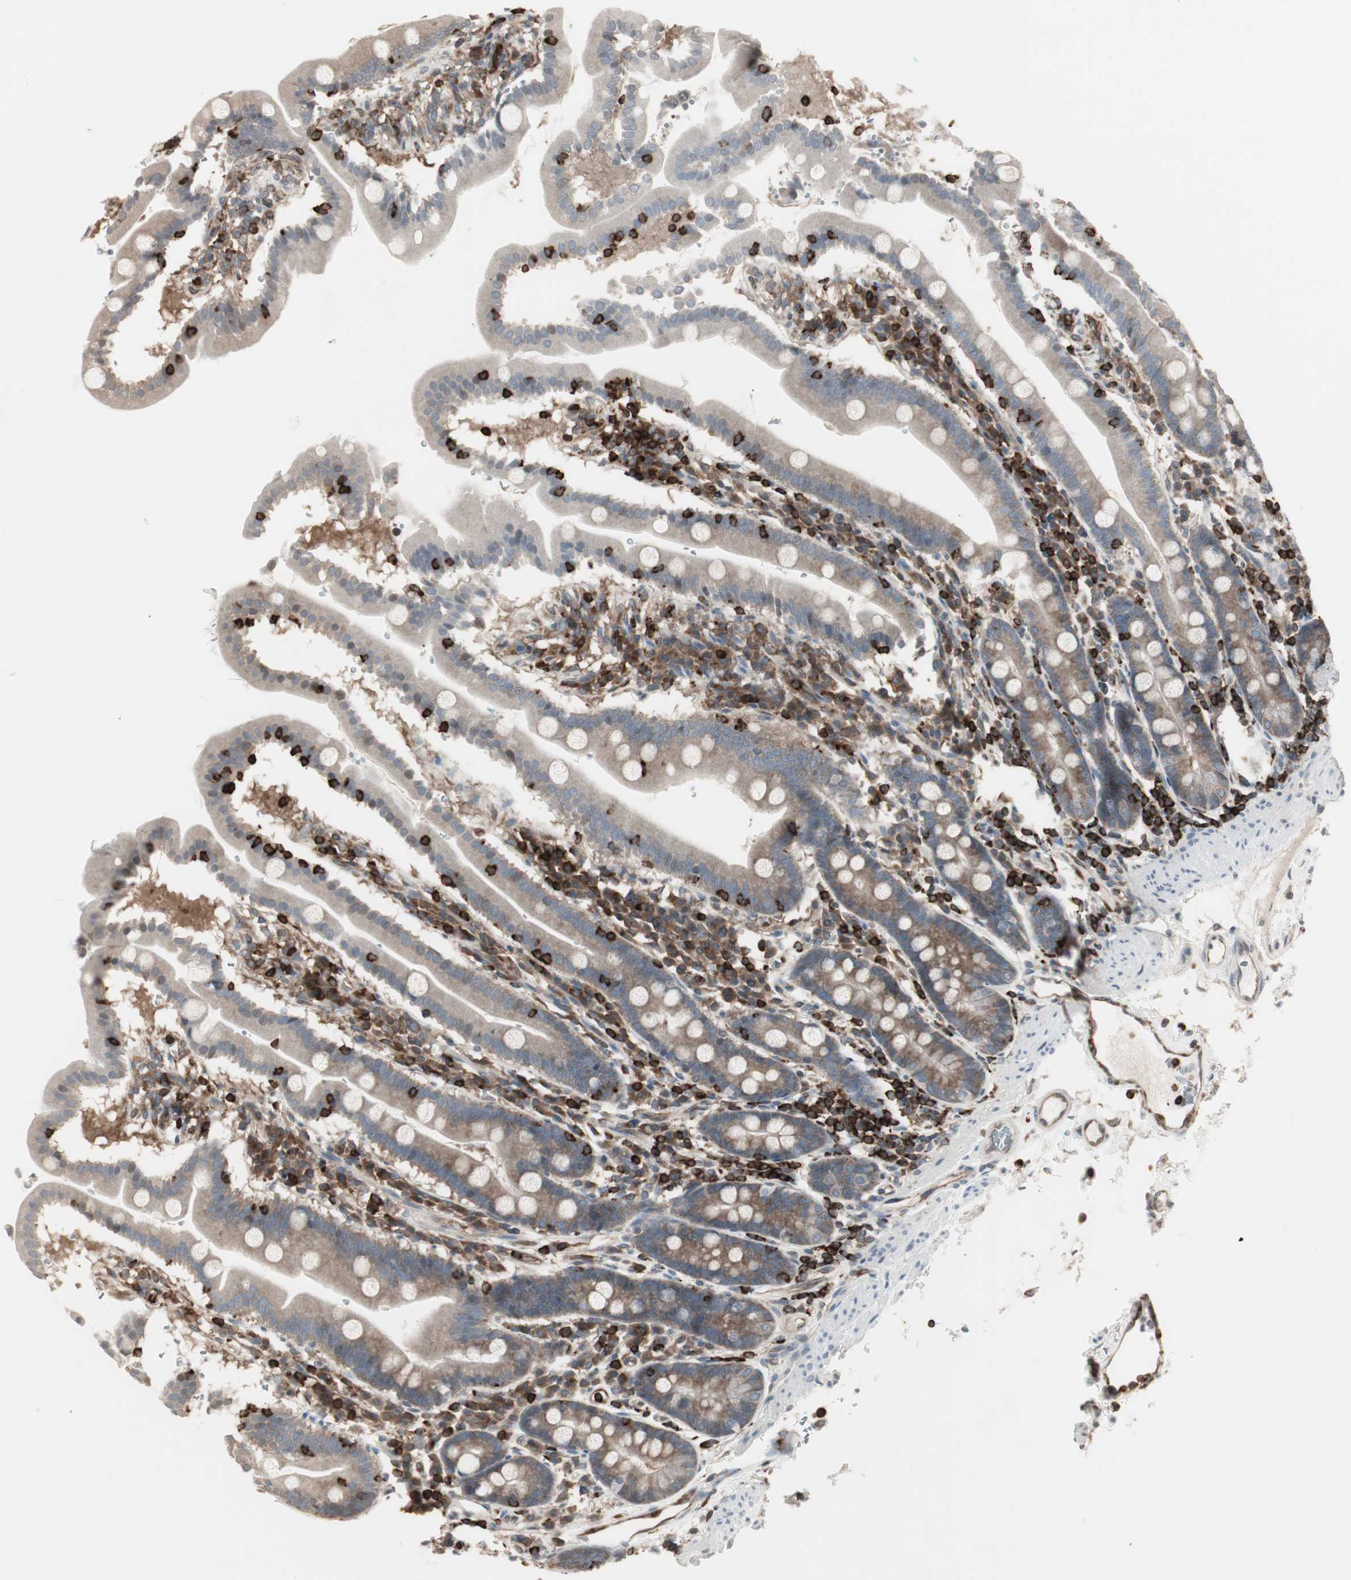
{"staining": {"intensity": "negative", "quantity": "none", "location": "none"}, "tissue": "duodenum", "cell_type": "Glandular cells", "image_type": "normal", "snomed": [{"axis": "morphology", "description": "Normal tissue, NOS"}, {"axis": "topography", "description": "Duodenum"}], "caption": "DAB (3,3'-diaminobenzidine) immunohistochemical staining of unremarkable human duodenum shows no significant positivity in glandular cells. (DAB (3,3'-diaminobenzidine) immunohistochemistry with hematoxylin counter stain).", "gene": "ARHGEF1", "patient": {"sex": "male", "age": 50}}